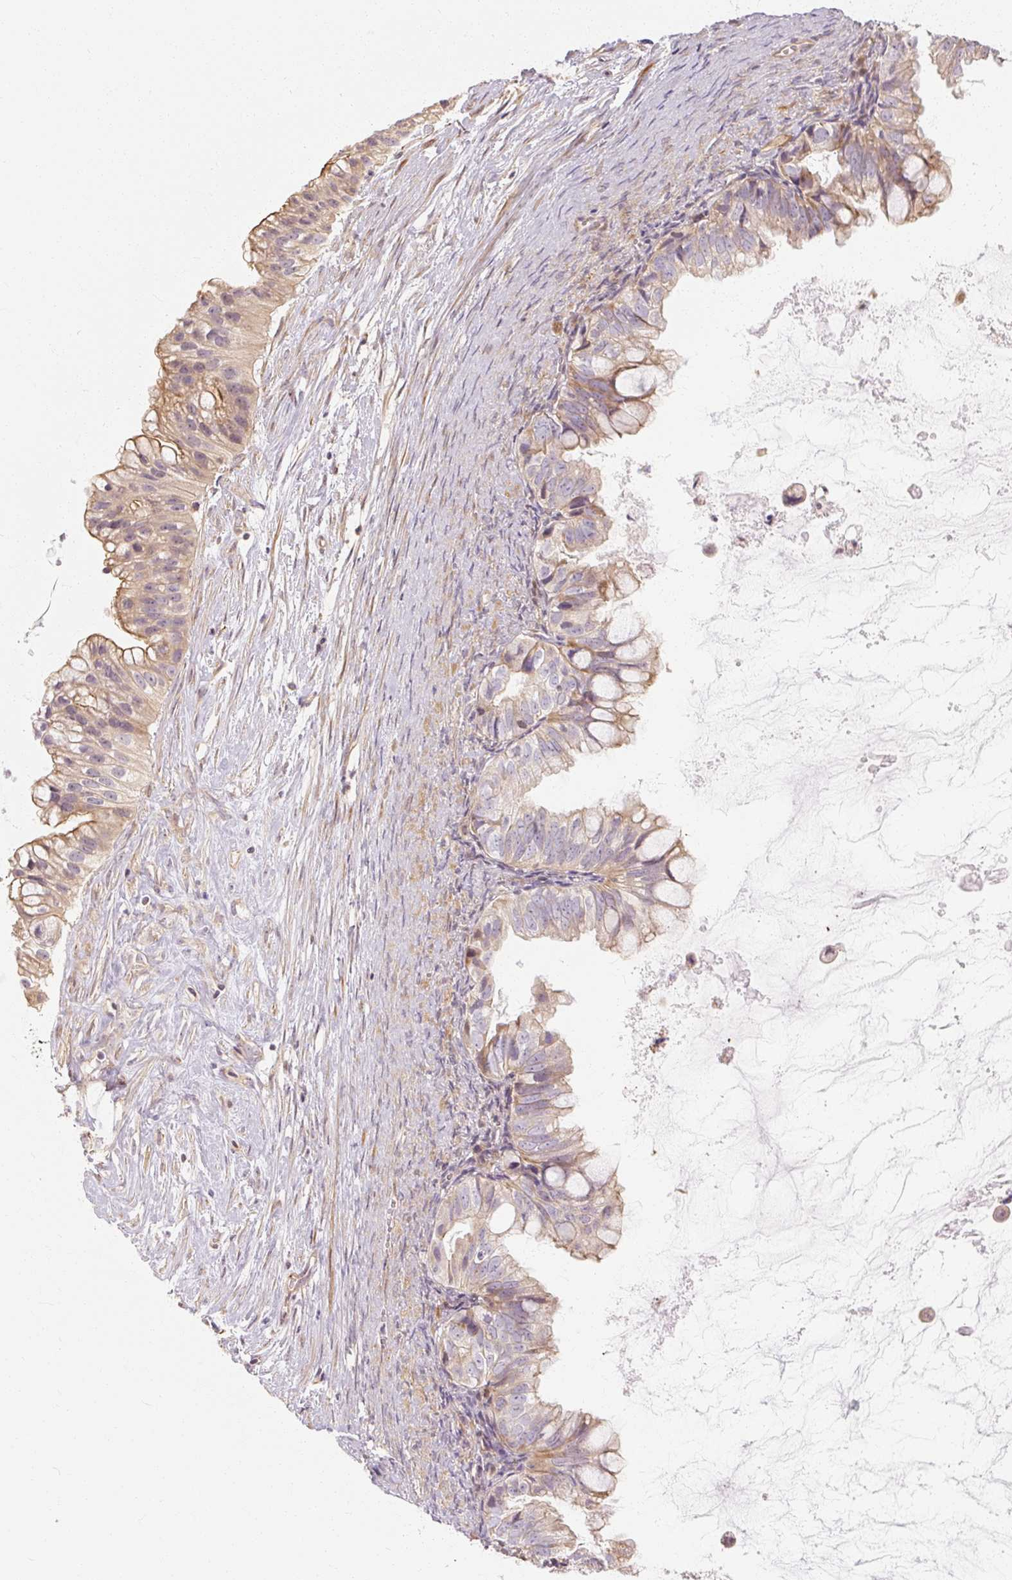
{"staining": {"intensity": "moderate", "quantity": "<25%", "location": "cytoplasmic/membranous"}, "tissue": "ovarian cancer", "cell_type": "Tumor cells", "image_type": "cancer", "snomed": [{"axis": "morphology", "description": "Cystadenocarcinoma, mucinous, NOS"}, {"axis": "topography", "description": "Ovary"}], "caption": "Immunohistochemistry (IHC) (DAB (3,3'-diaminobenzidine)) staining of human mucinous cystadenocarcinoma (ovarian) exhibits moderate cytoplasmic/membranous protein staining in approximately <25% of tumor cells.", "gene": "RB1CC1", "patient": {"sex": "female", "age": 80}}